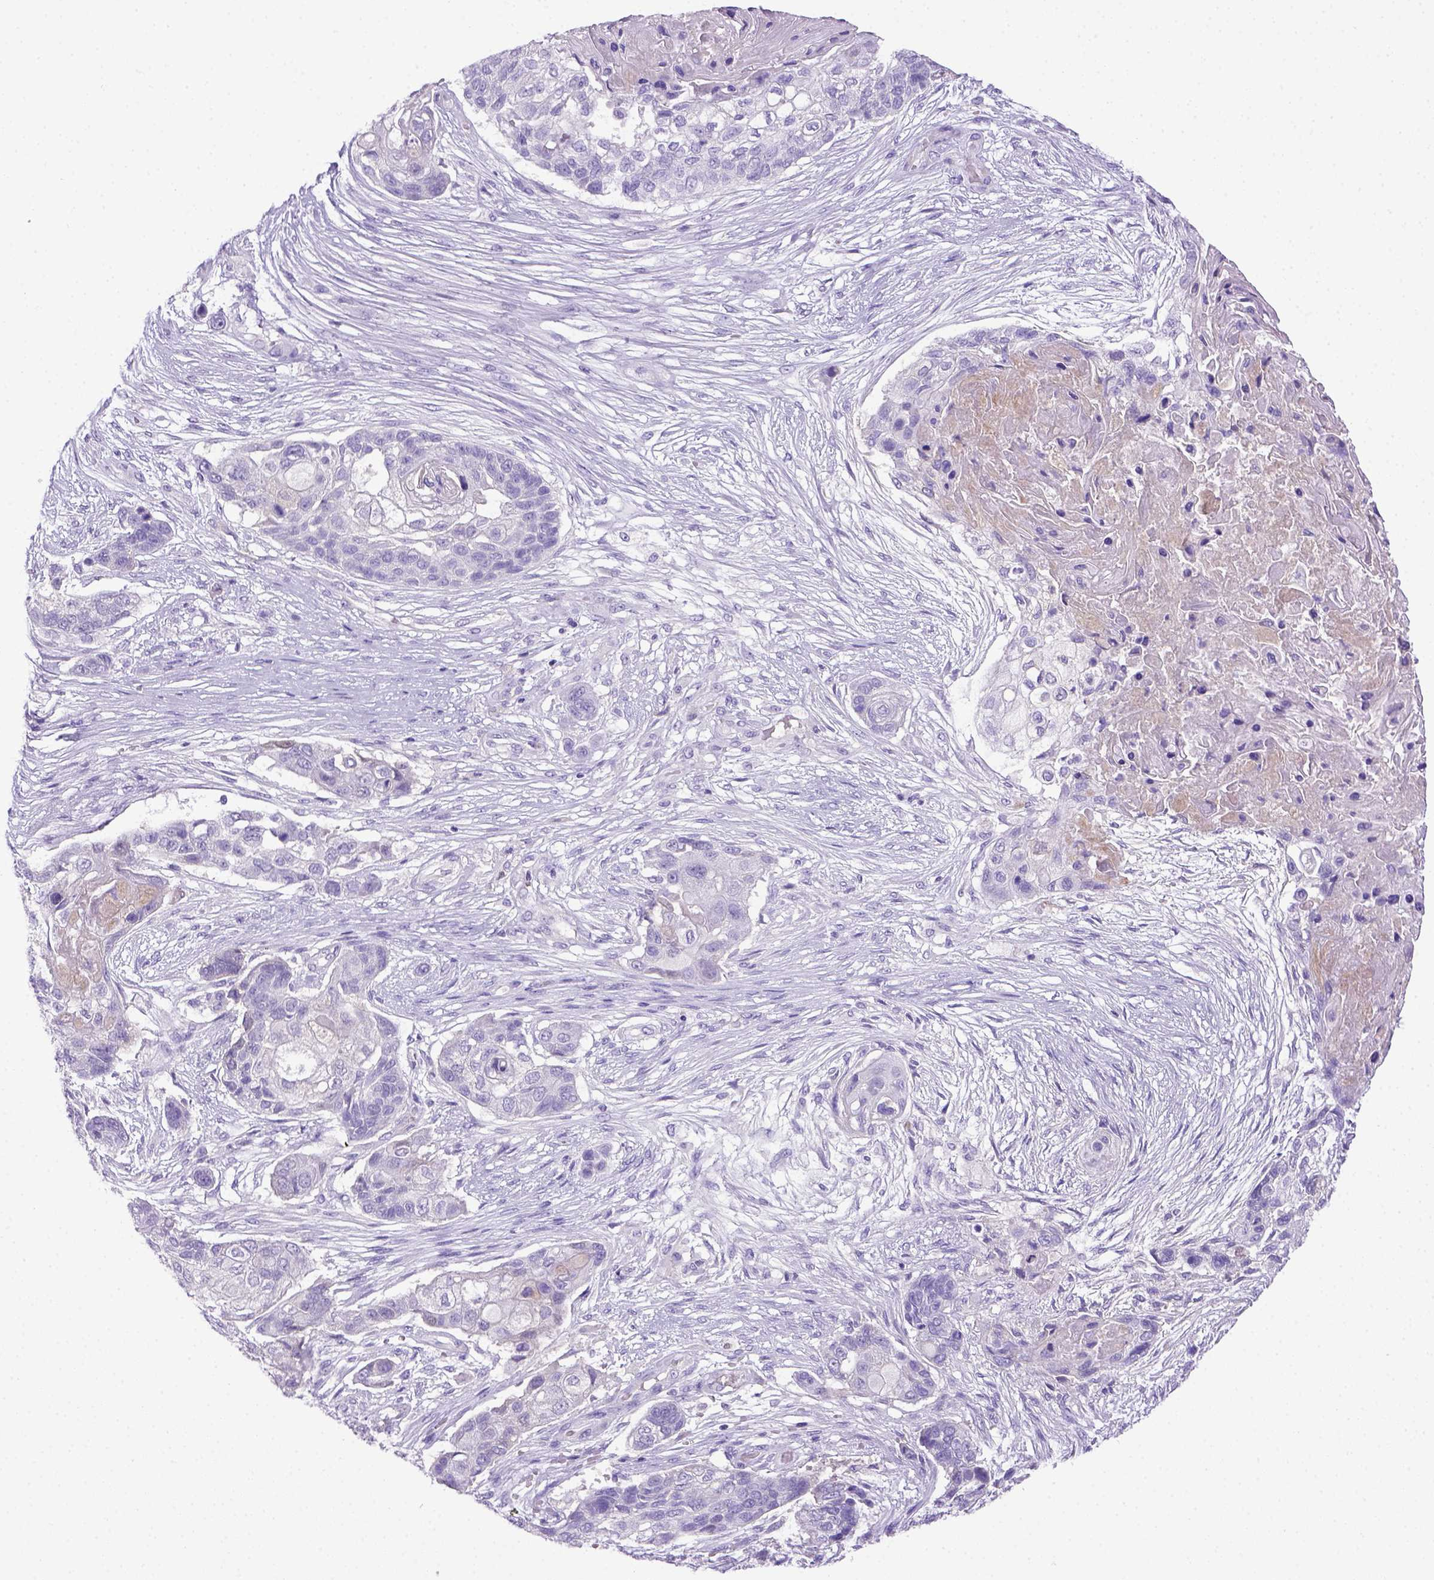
{"staining": {"intensity": "negative", "quantity": "none", "location": "none"}, "tissue": "lung cancer", "cell_type": "Tumor cells", "image_type": "cancer", "snomed": [{"axis": "morphology", "description": "Squamous cell carcinoma, NOS"}, {"axis": "topography", "description": "Lung"}], "caption": "Immunohistochemical staining of human lung cancer displays no significant staining in tumor cells.", "gene": "ITIH4", "patient": {"sex": "male", "age": 69}}